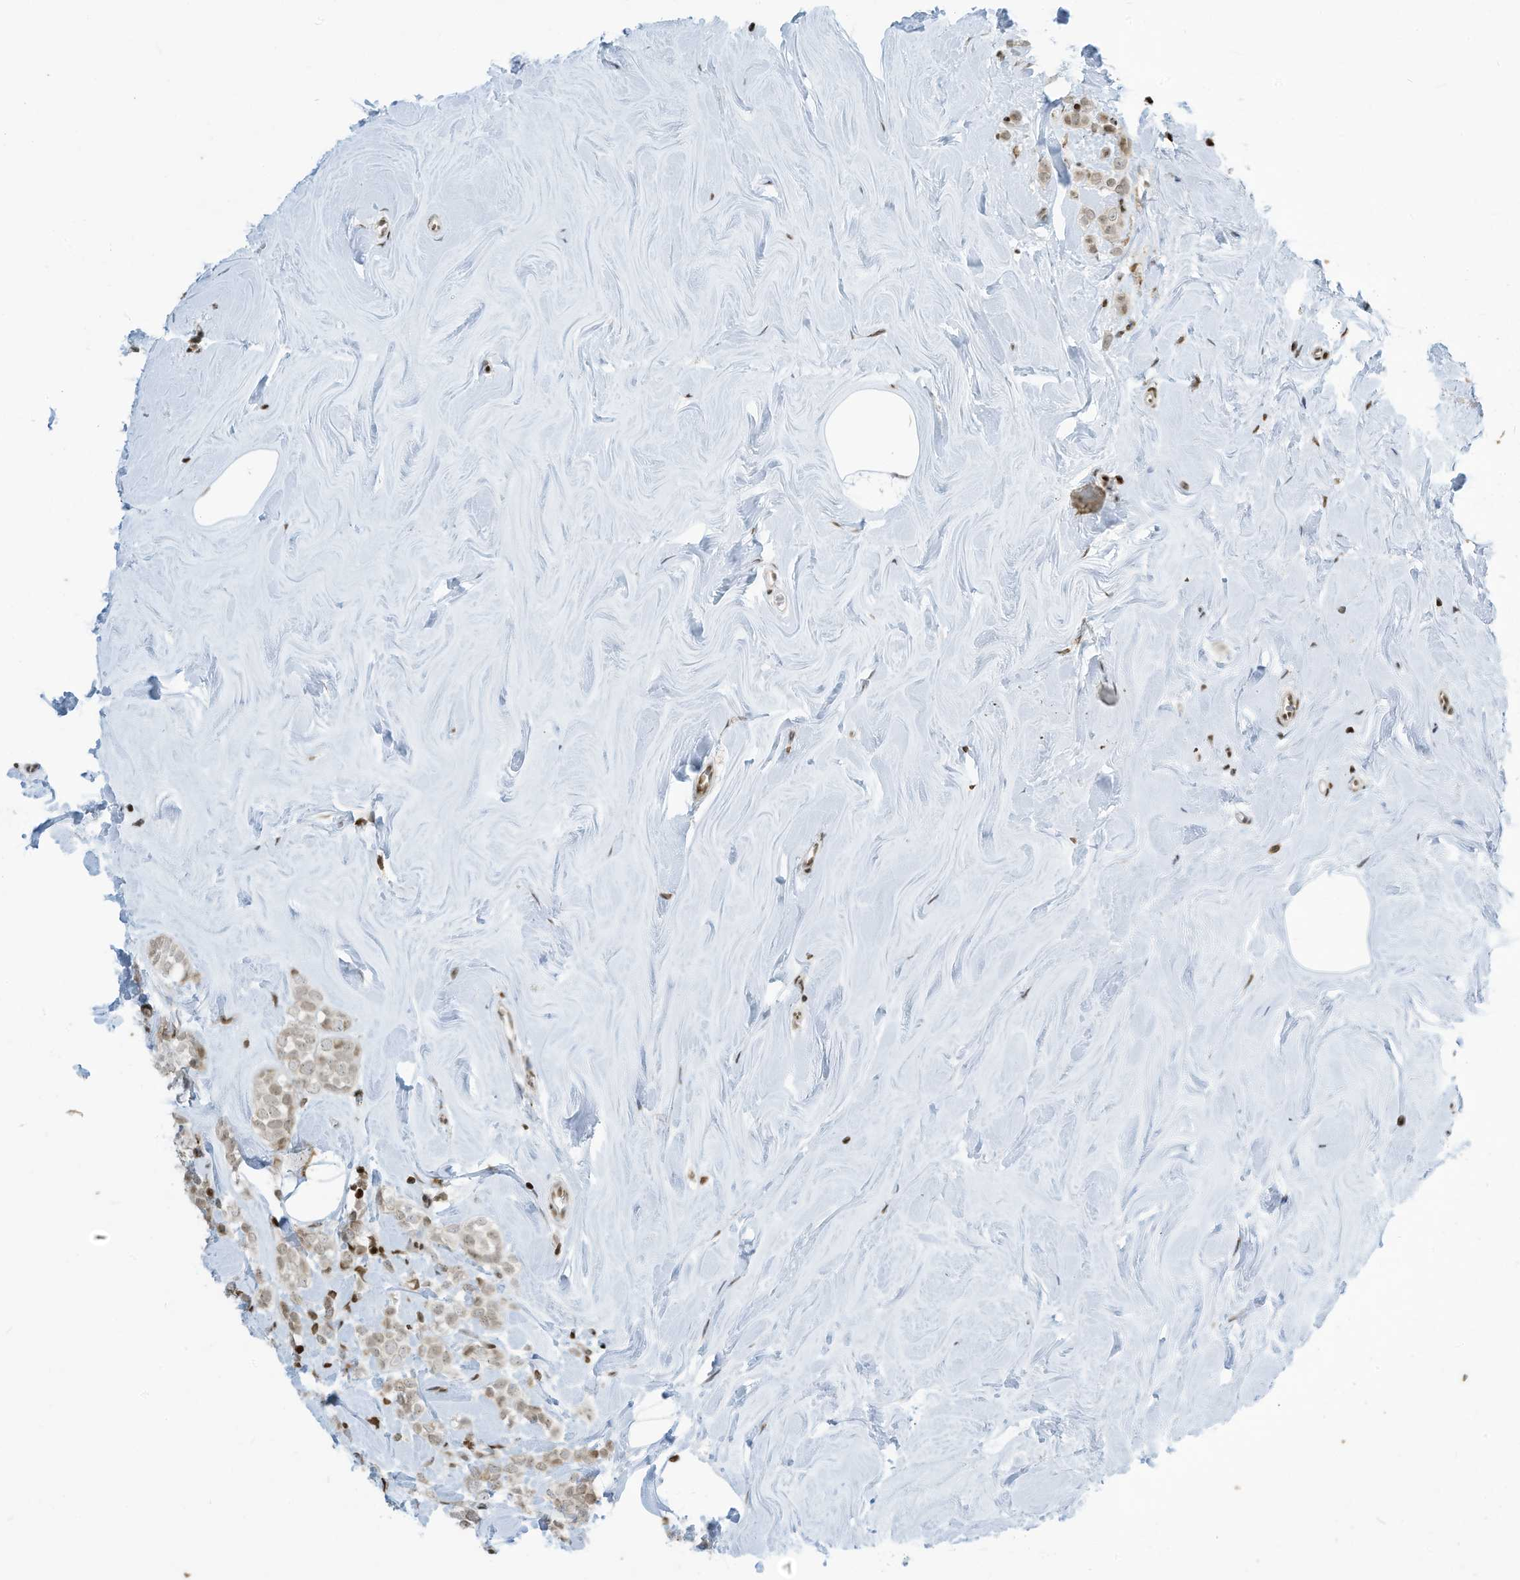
{"staining": {"intensity": "weak", "quantity": ">75%", "location": "nuclear"}, "tissue": "breast cancer", "cell_type": "Tumor cells", "image_type": "cancer", "snomed": [{"axis": "morphology", "description": "Lobular carcinoma"}, {"axis": "topography", "description": "Breast"}], "caption": "Lobular carcinoma (breast) was stained to show a protein in brown. There is low levels of weak nuclear staining in about >75% of tumor cells.", "gene": "ADI1", "patient": {"sex": "female", "age": 47}}